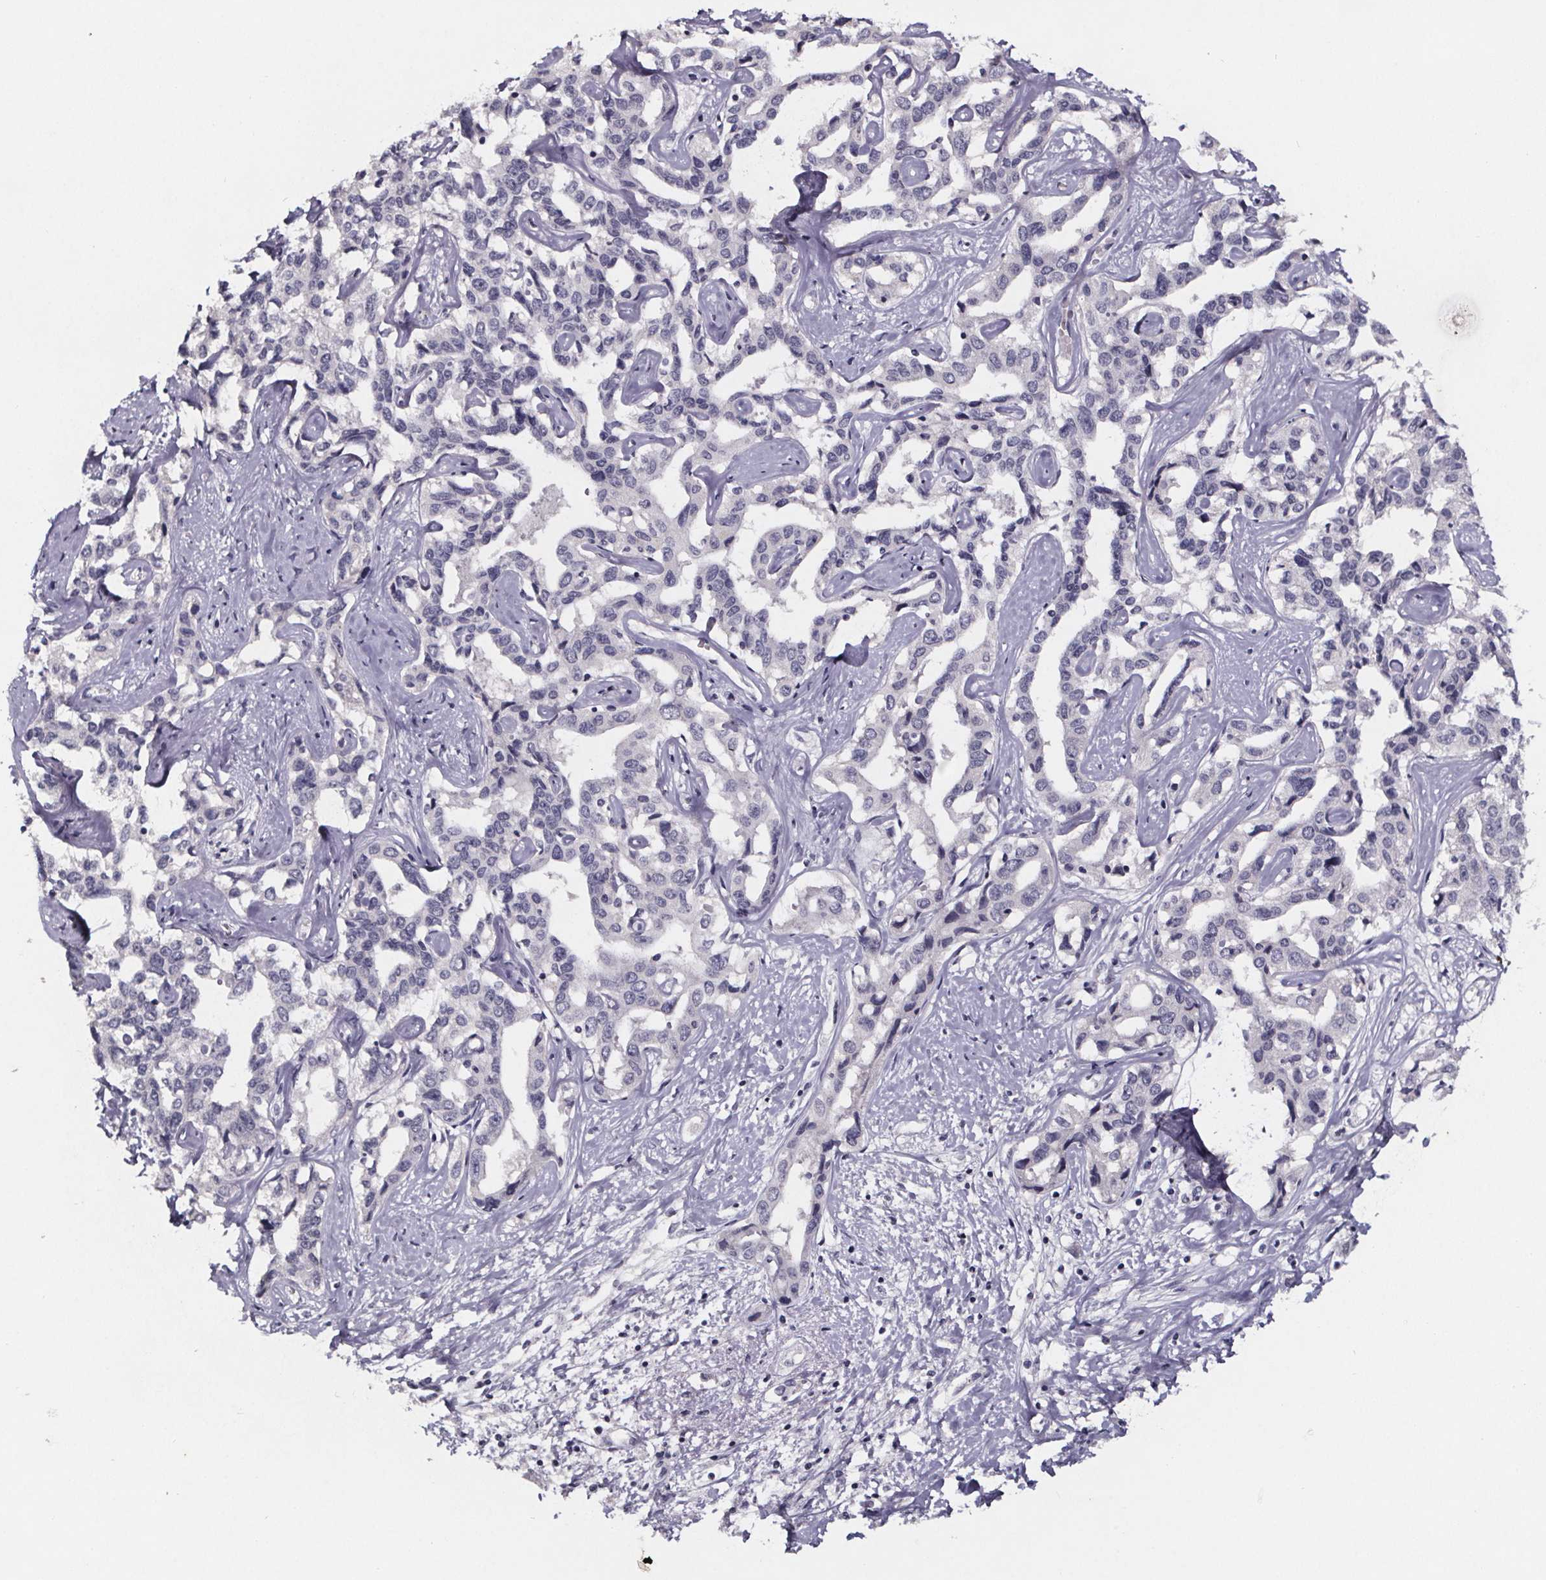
{"staining": {"intensity": "negative", "quantity": "none", "location": "none"}, "tissue": "liver cancer", "cell_type": "Tumor cells", "image_type": "cancer", "snomed": [{"axis": "morphology", "description": "Cholangiocarcinoma"}, {"axis": "topography", "description": "Liver"}], "caption": "Tumor cells show no significant positivity in liver cancer. Nuclei are stained in blue.", "gene": "AR", "patient": {"sex": "male", "age": 59}}